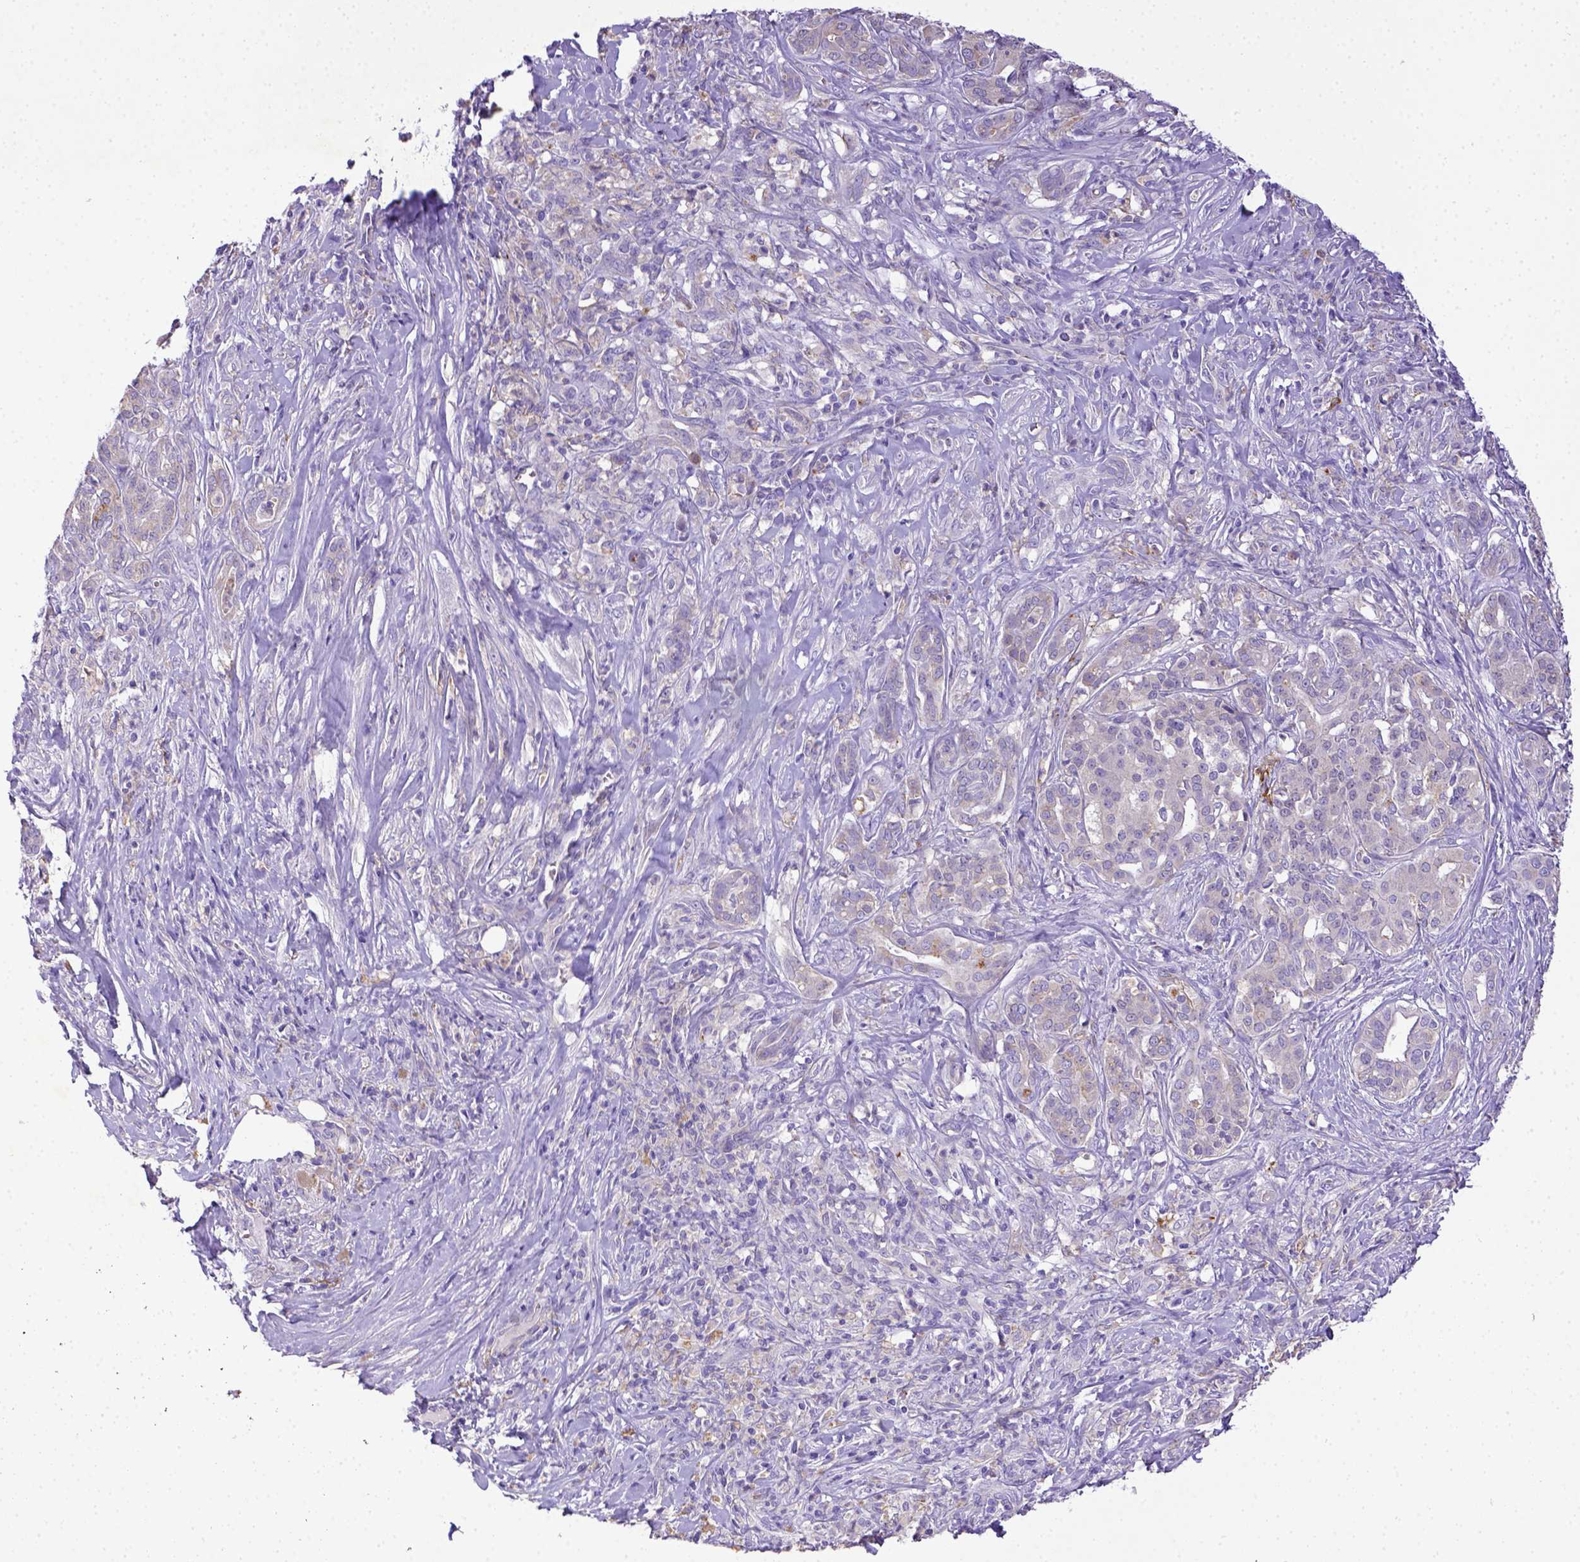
{"staining": {"intensity": "negative", "quantity": "none", "location": "none"}, "tissue": "pancreatic cancer", "cell_type": "Tumor cells", "image_type": "cancer", "snomed": [{"axis": "morphology", "description": "Normal tissue, NOS"}, {"axis": "morphology", "description": "Inflammation, NOS"}, {"axis": "morphology", "description": "Adenocarcinoma, NOS"}, {"axis": "topography", "description": "Pancreas"}], "caption": "This image is of pancreatic cancer (adenocarcinoma) stained with immunohistochemistry to label a protein in brown with the nuclei are counter-stained blue. There is no staining in tumor cells.", "gene": "CD40", "patient": {"sex": "male", "age": 57}}